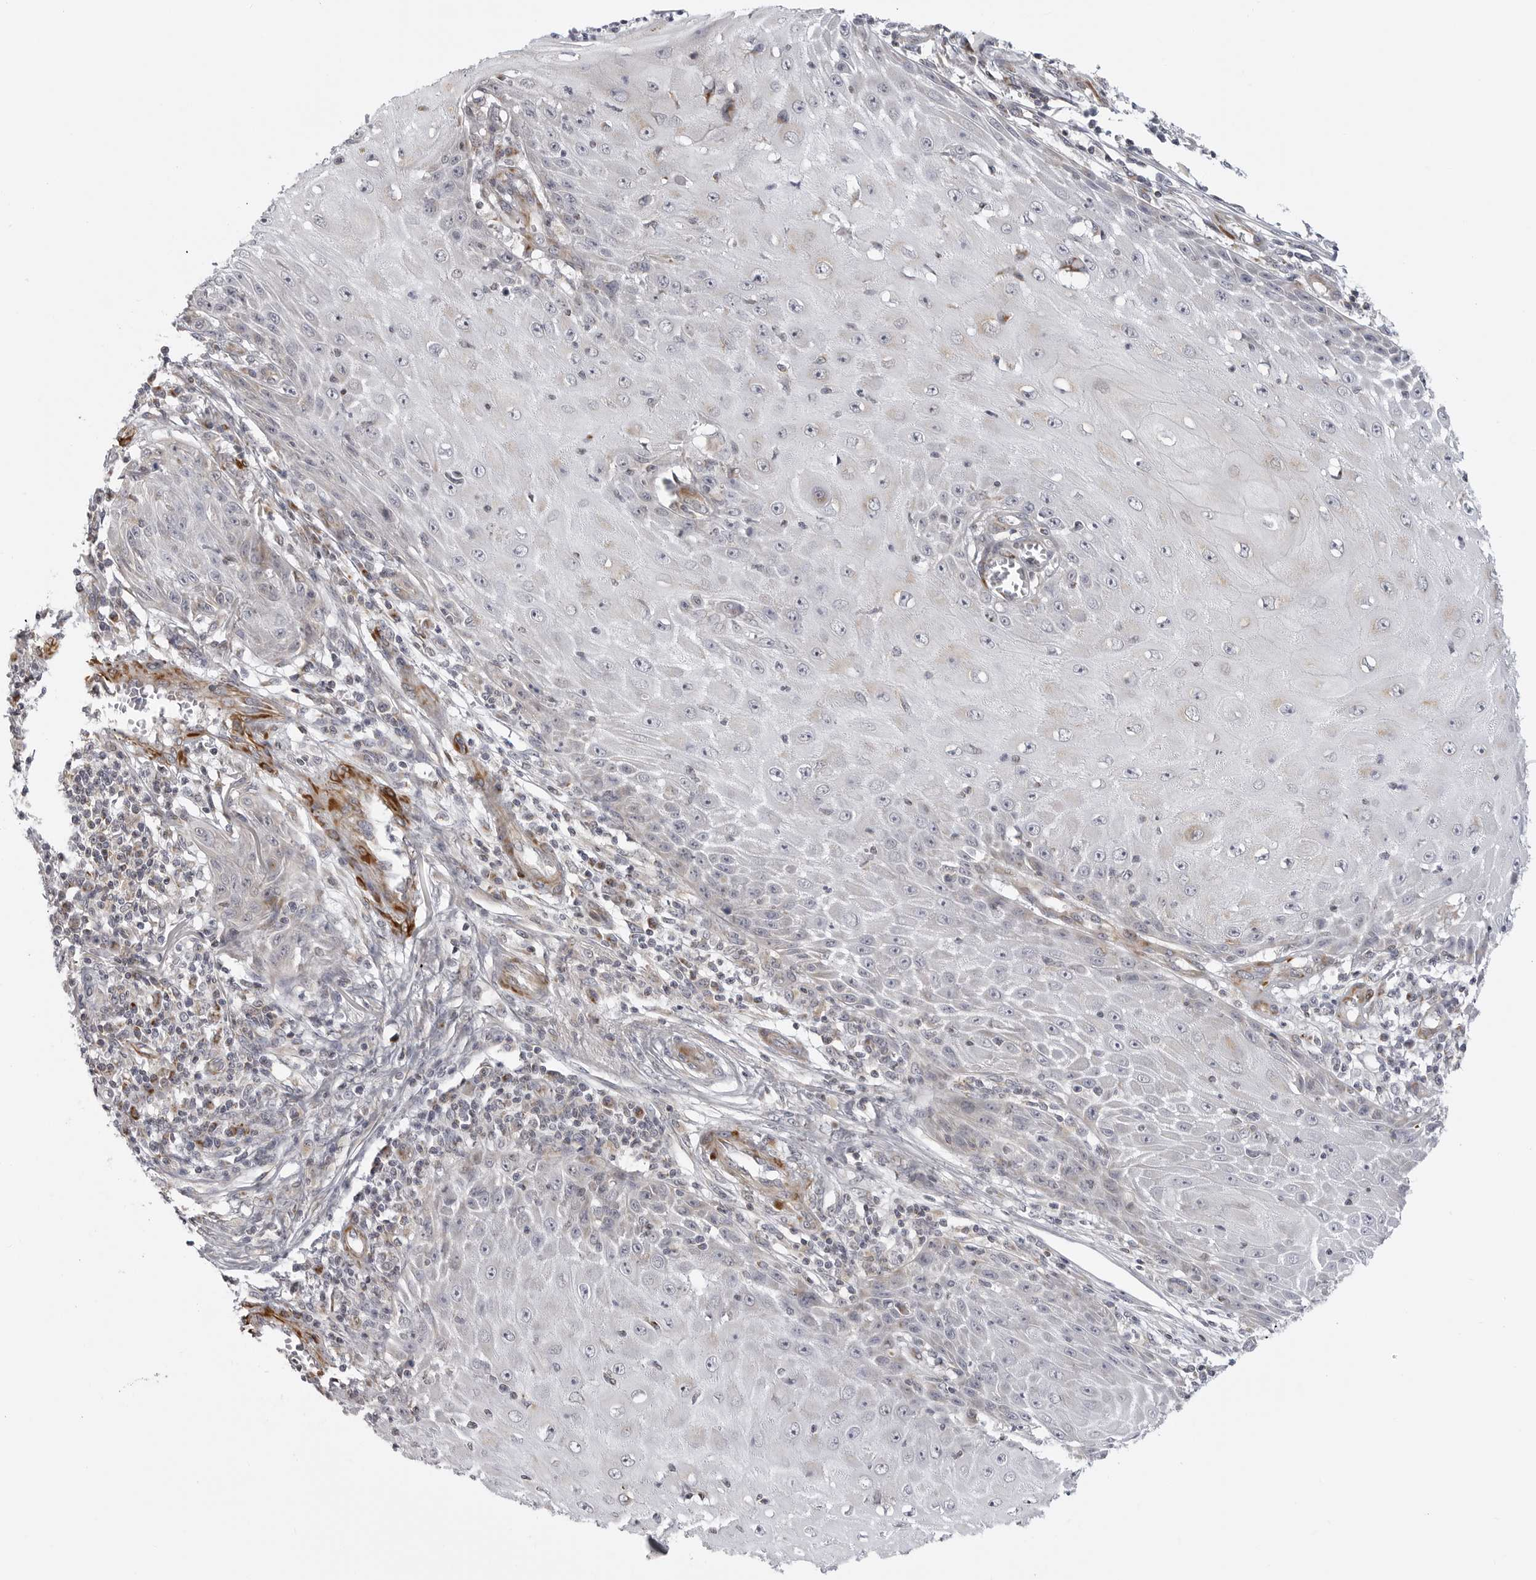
{"staining": {"intensity": "negative", "quantity": "none", "location": "none"}, "tissue": "skin cancer", "cell_type": "Tumor cells", "image_type": "cancer", "snomed": [{"axis": "morphology", "description": "Squamous cell carcinoma, NOS"}, {"axis": "topography", "description": "Skin"}], "caption": "Skin cancer was stained to show a protein in brown. There is no significant expression in tumor cells.", "gene": "MAP7D1", "patient": {"sex": "female", "age": 73}}